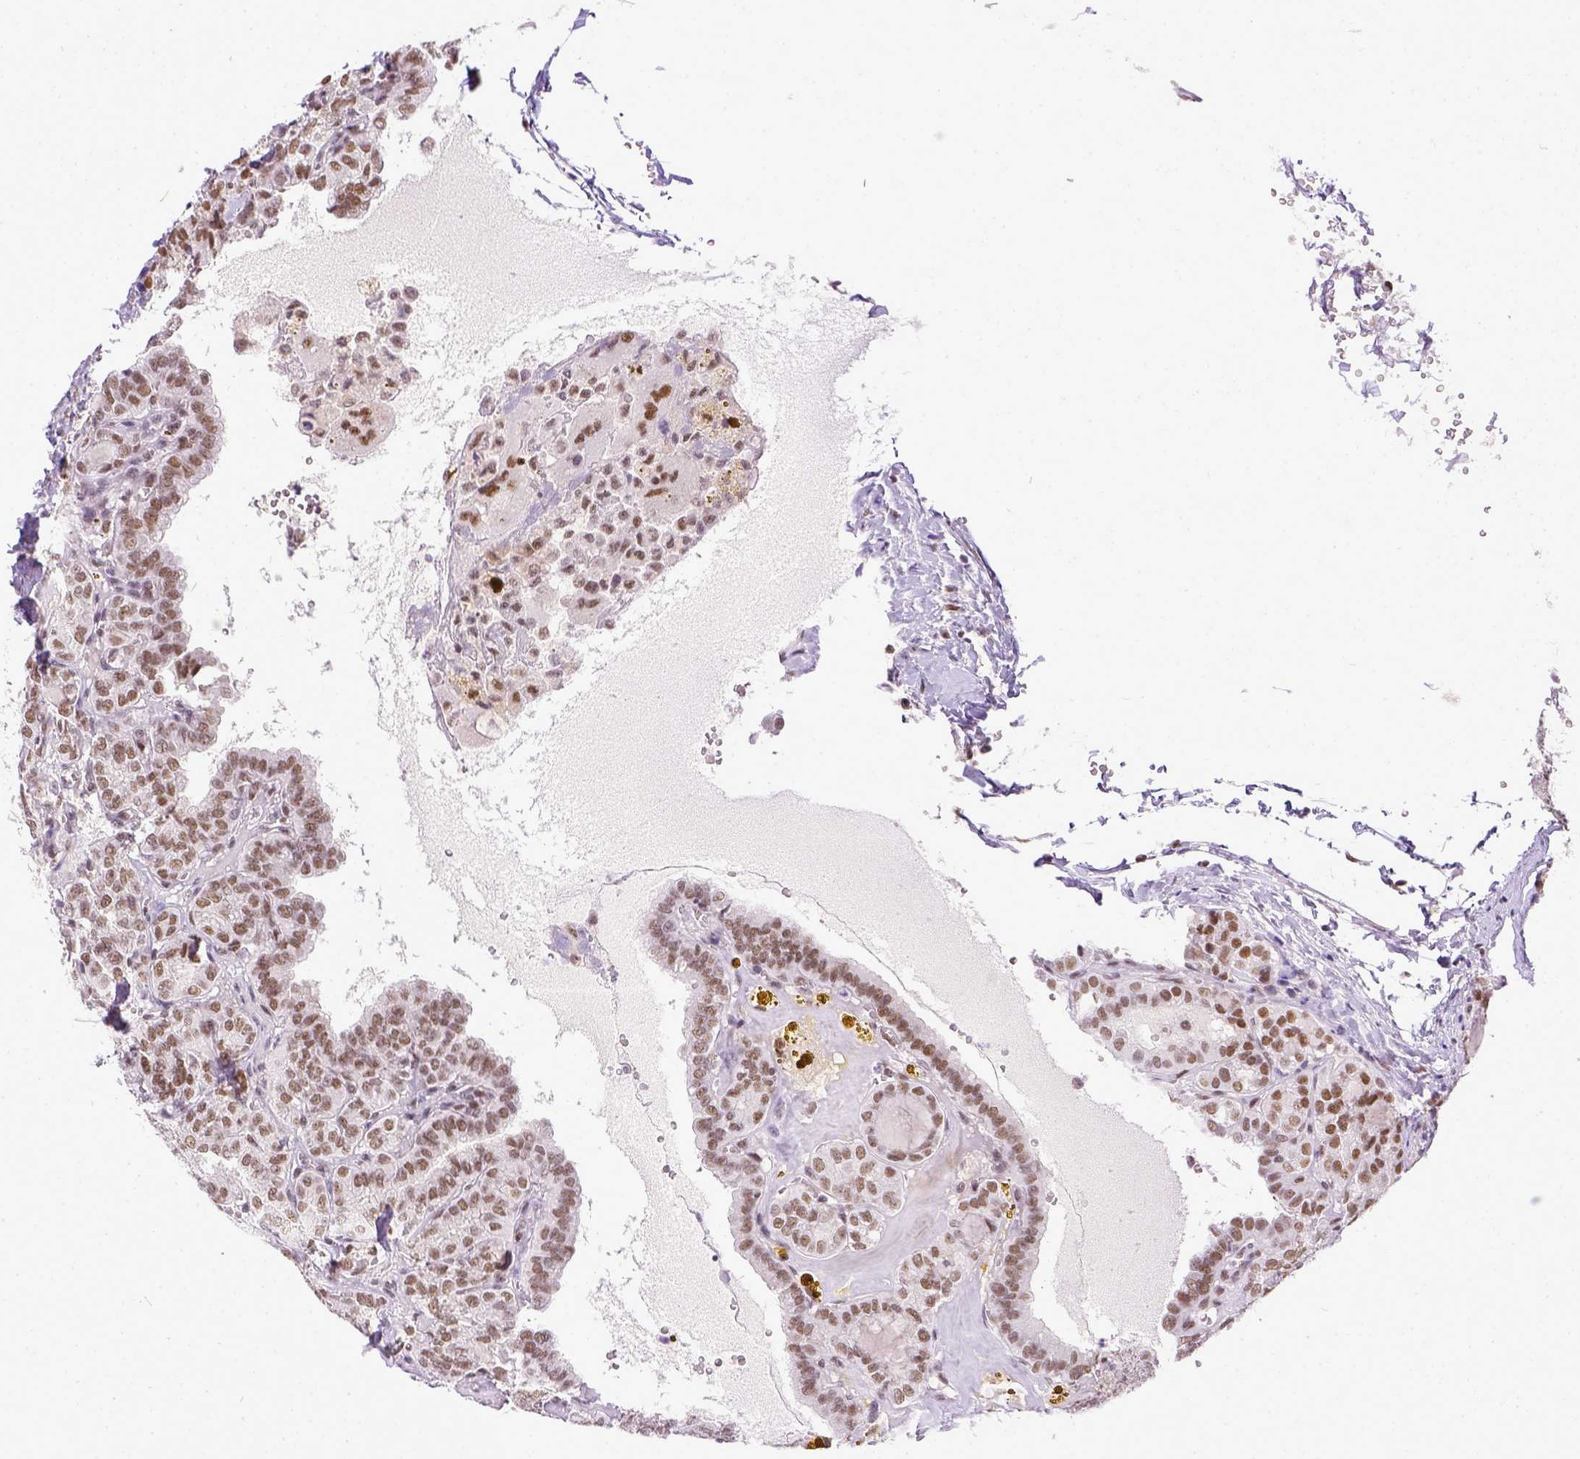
{"staining": {"intensity": "moderate", "quantity": ">75%", "location": "nuclear"}, "tissue": "thyroid cancer", "cell_type": "Tumor cells", "image_type": "cancer", "snomed": [{"axis": "morphology", "description": "Papillary adenocarcinoma, NOS"}, {"axis": "topography", "description": "Thyroid gland"}], "caption": "High-magnification brightfield microscopy of thyroid cancer (papillary adenocarcinoma) stained with DAB (brown) and counterstained with hematoxylin (blue). tumor cells exhibit moderate nuclear staining is present in approximately>75% of cells.", "gene": "ERCC1", "patient": {"sex": "female", "age": 41}}